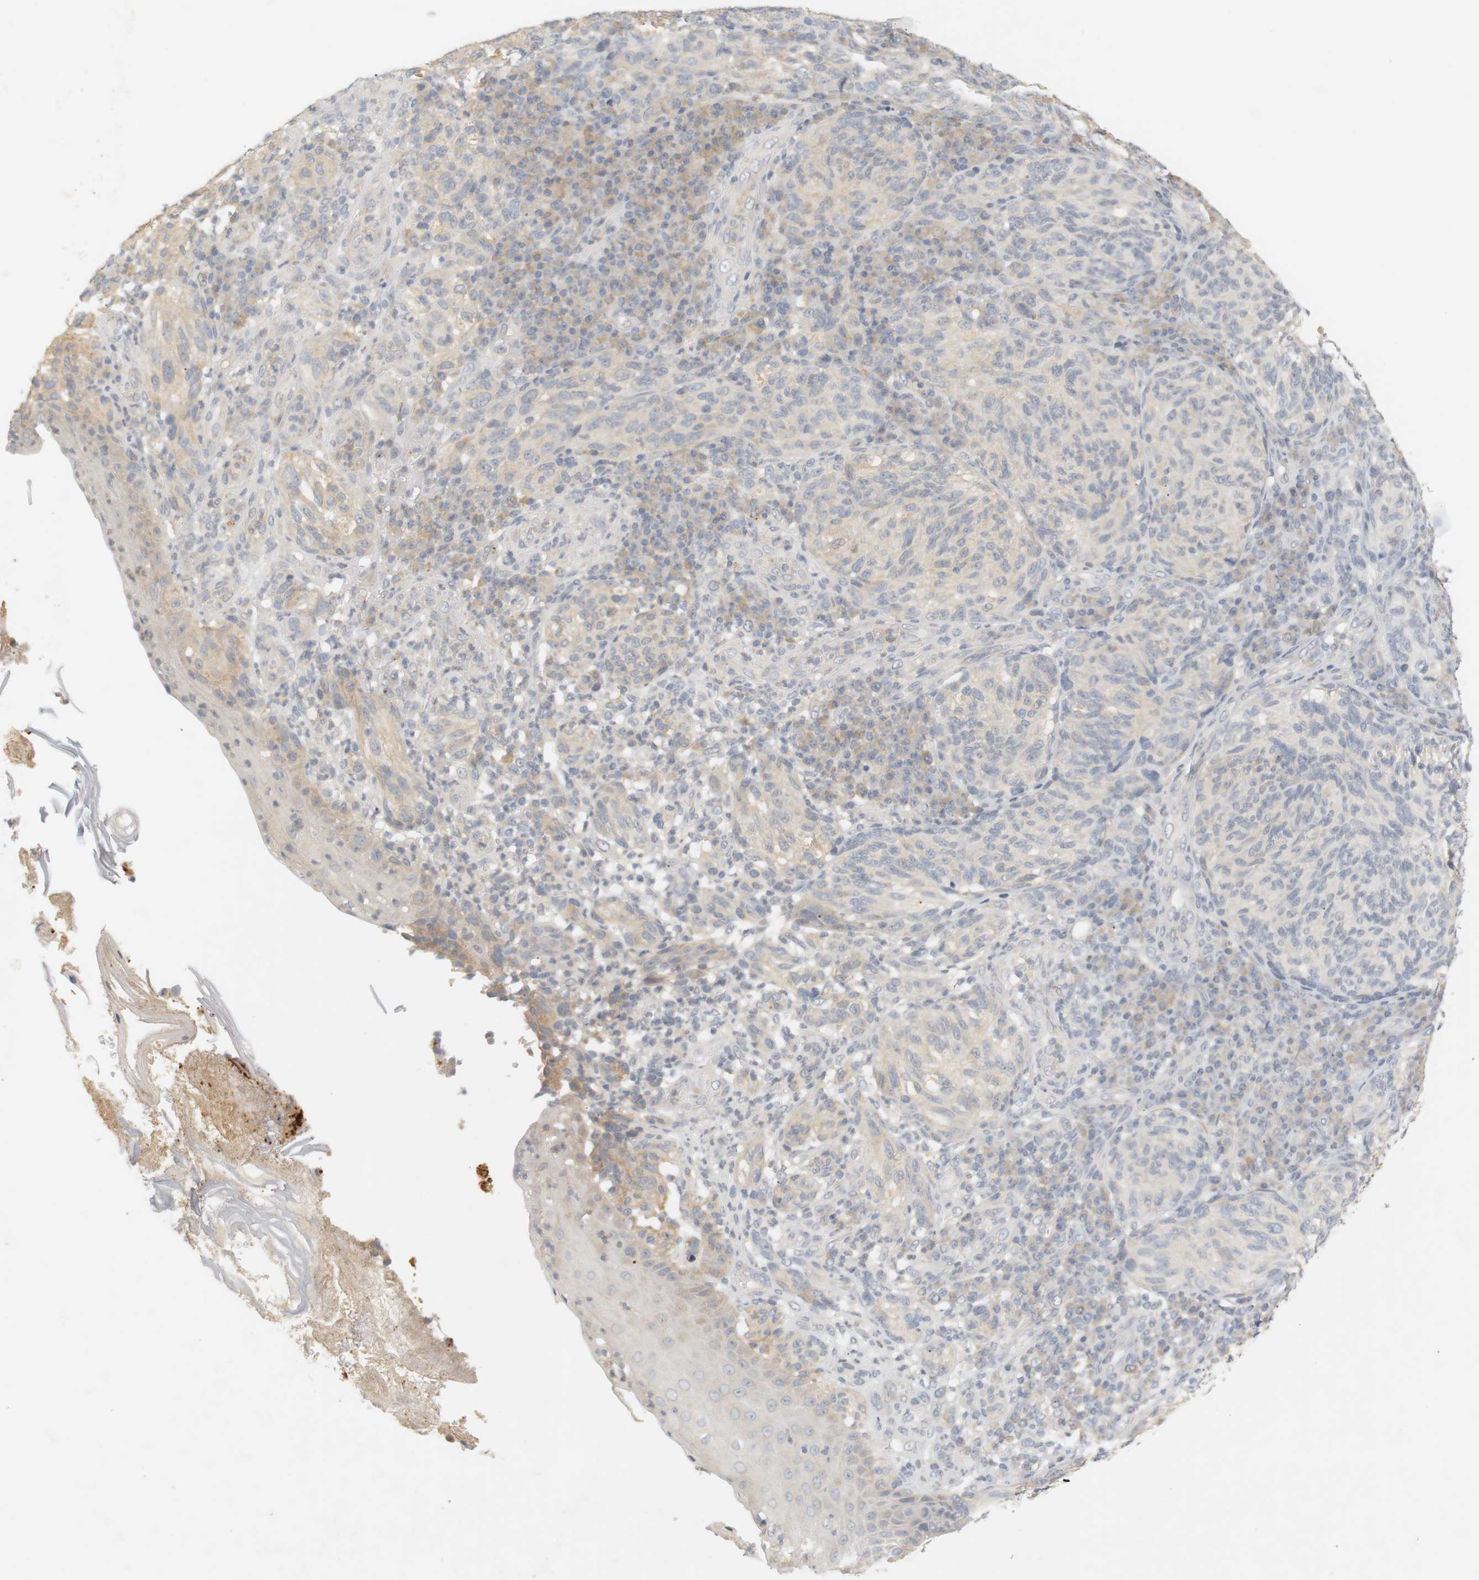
{"staining": {"intensity": "weak", "quantity": "25%-75%", "location": "cytoplasmic/membranous"}, "tissue": "melanoma", "cell_type": "Tumor cells", "image_type": "cancer", "snomed": [{"axis": "morphology", "description": "Malignant melanoma, NOS"}, {"axis": "topography", "description": "Skin"}], "caption": "Protein analysis of malignant melanoma tissue reveals weak cytoplasmic/membranous expression in about 25%-75% of tumor cells.", "gene": "RTN3", "patient": {"sex": "female", "age": 73}}